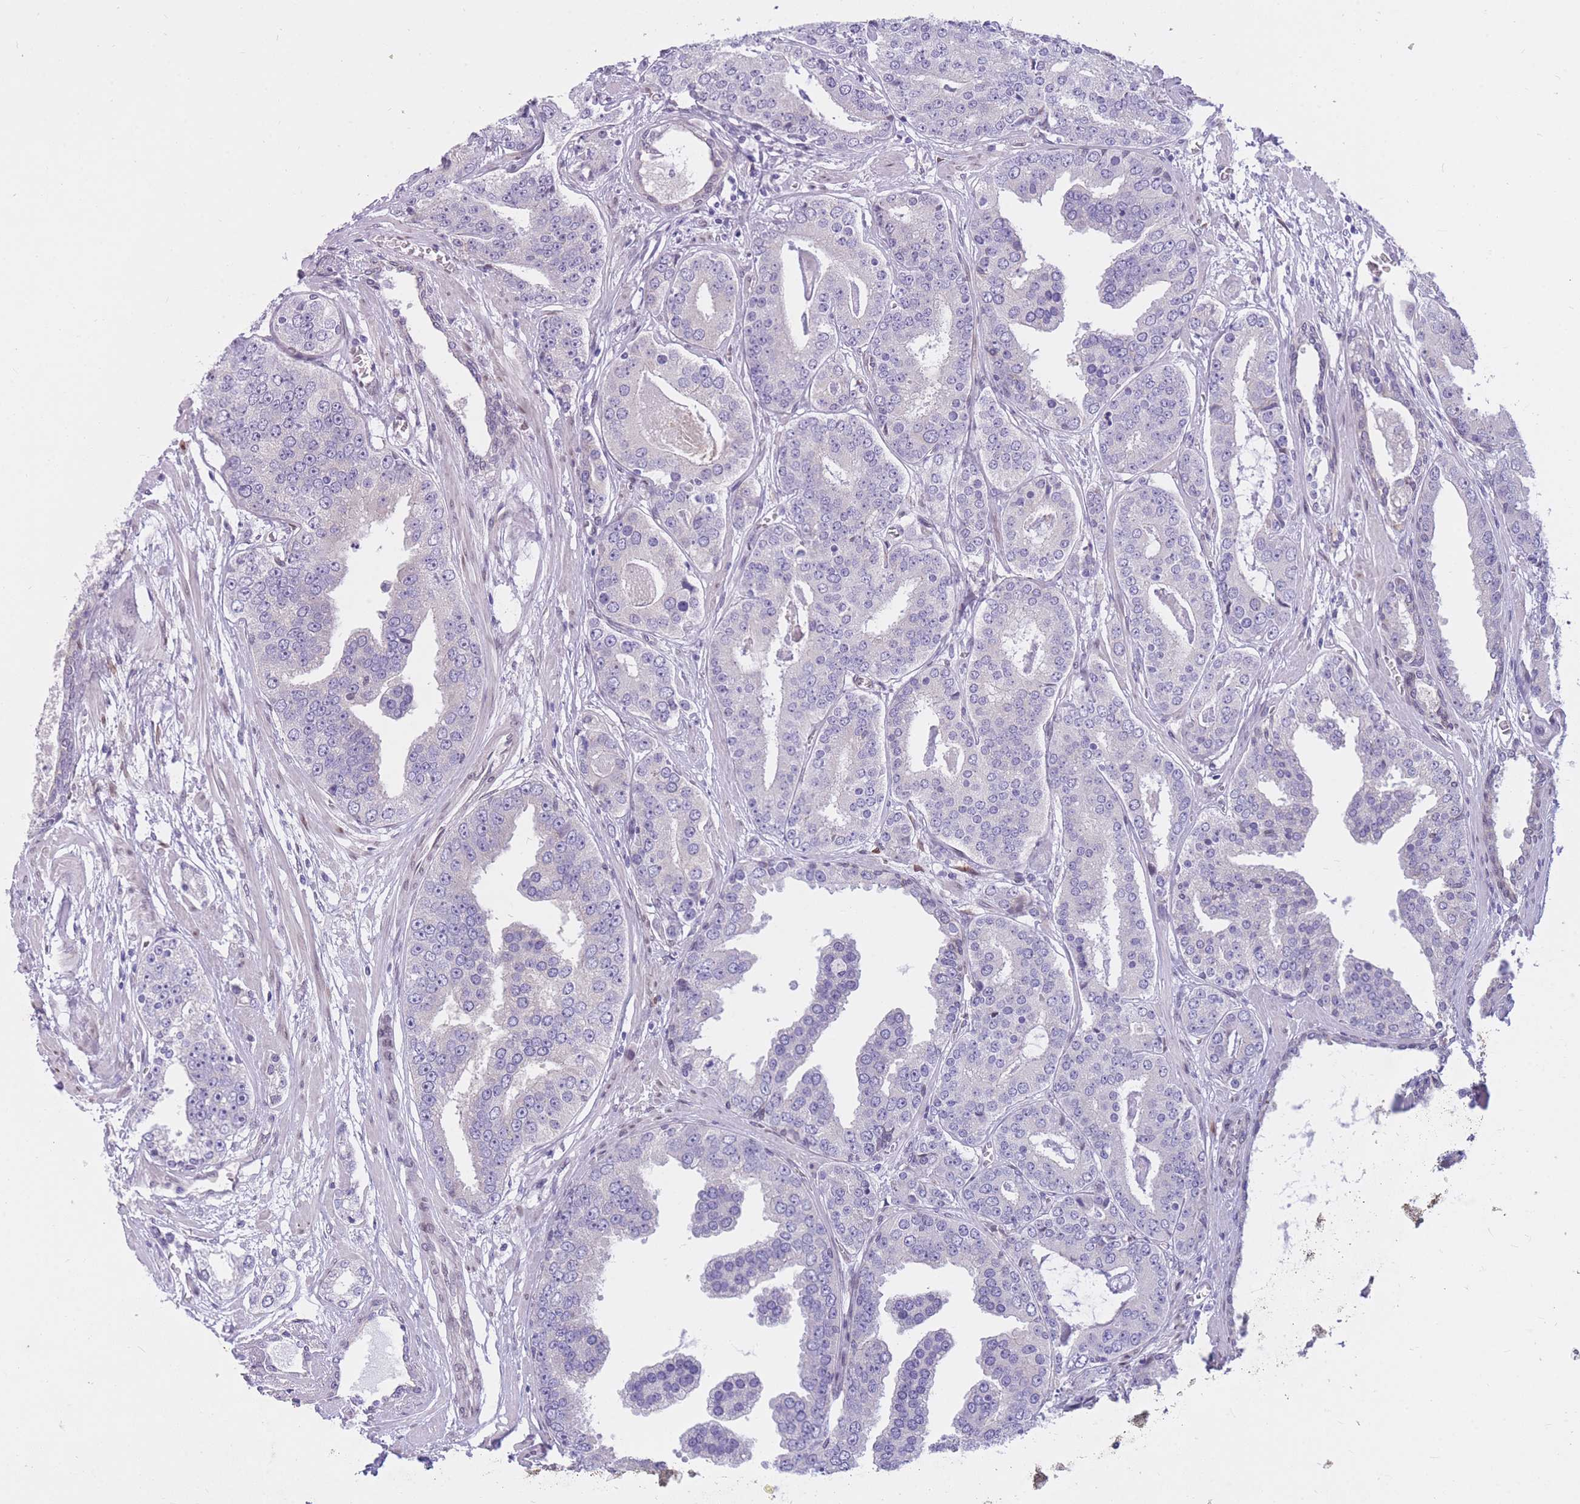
{"staining": {"intensity": "negative", "quantity": "none", "location": "none"}, "tissue": "prostate cancer", "cell_type": "Tumor cells", "image_type": "cancer", "snomed": [{"axis": "morphology", "description": "Adenocarcinoma, High grade"}, {"axis": "topography", "description": "Prostate"}], "caption": "Immunohistochemistry micrograph of neoplastic tissue: prostate cancer stained with DAB (3,3'-diaminobenzidine) displays no significant protein staining in tumor cells.", "gene": "HOOK2", "patient": {"sex": "male", "age": 71}}